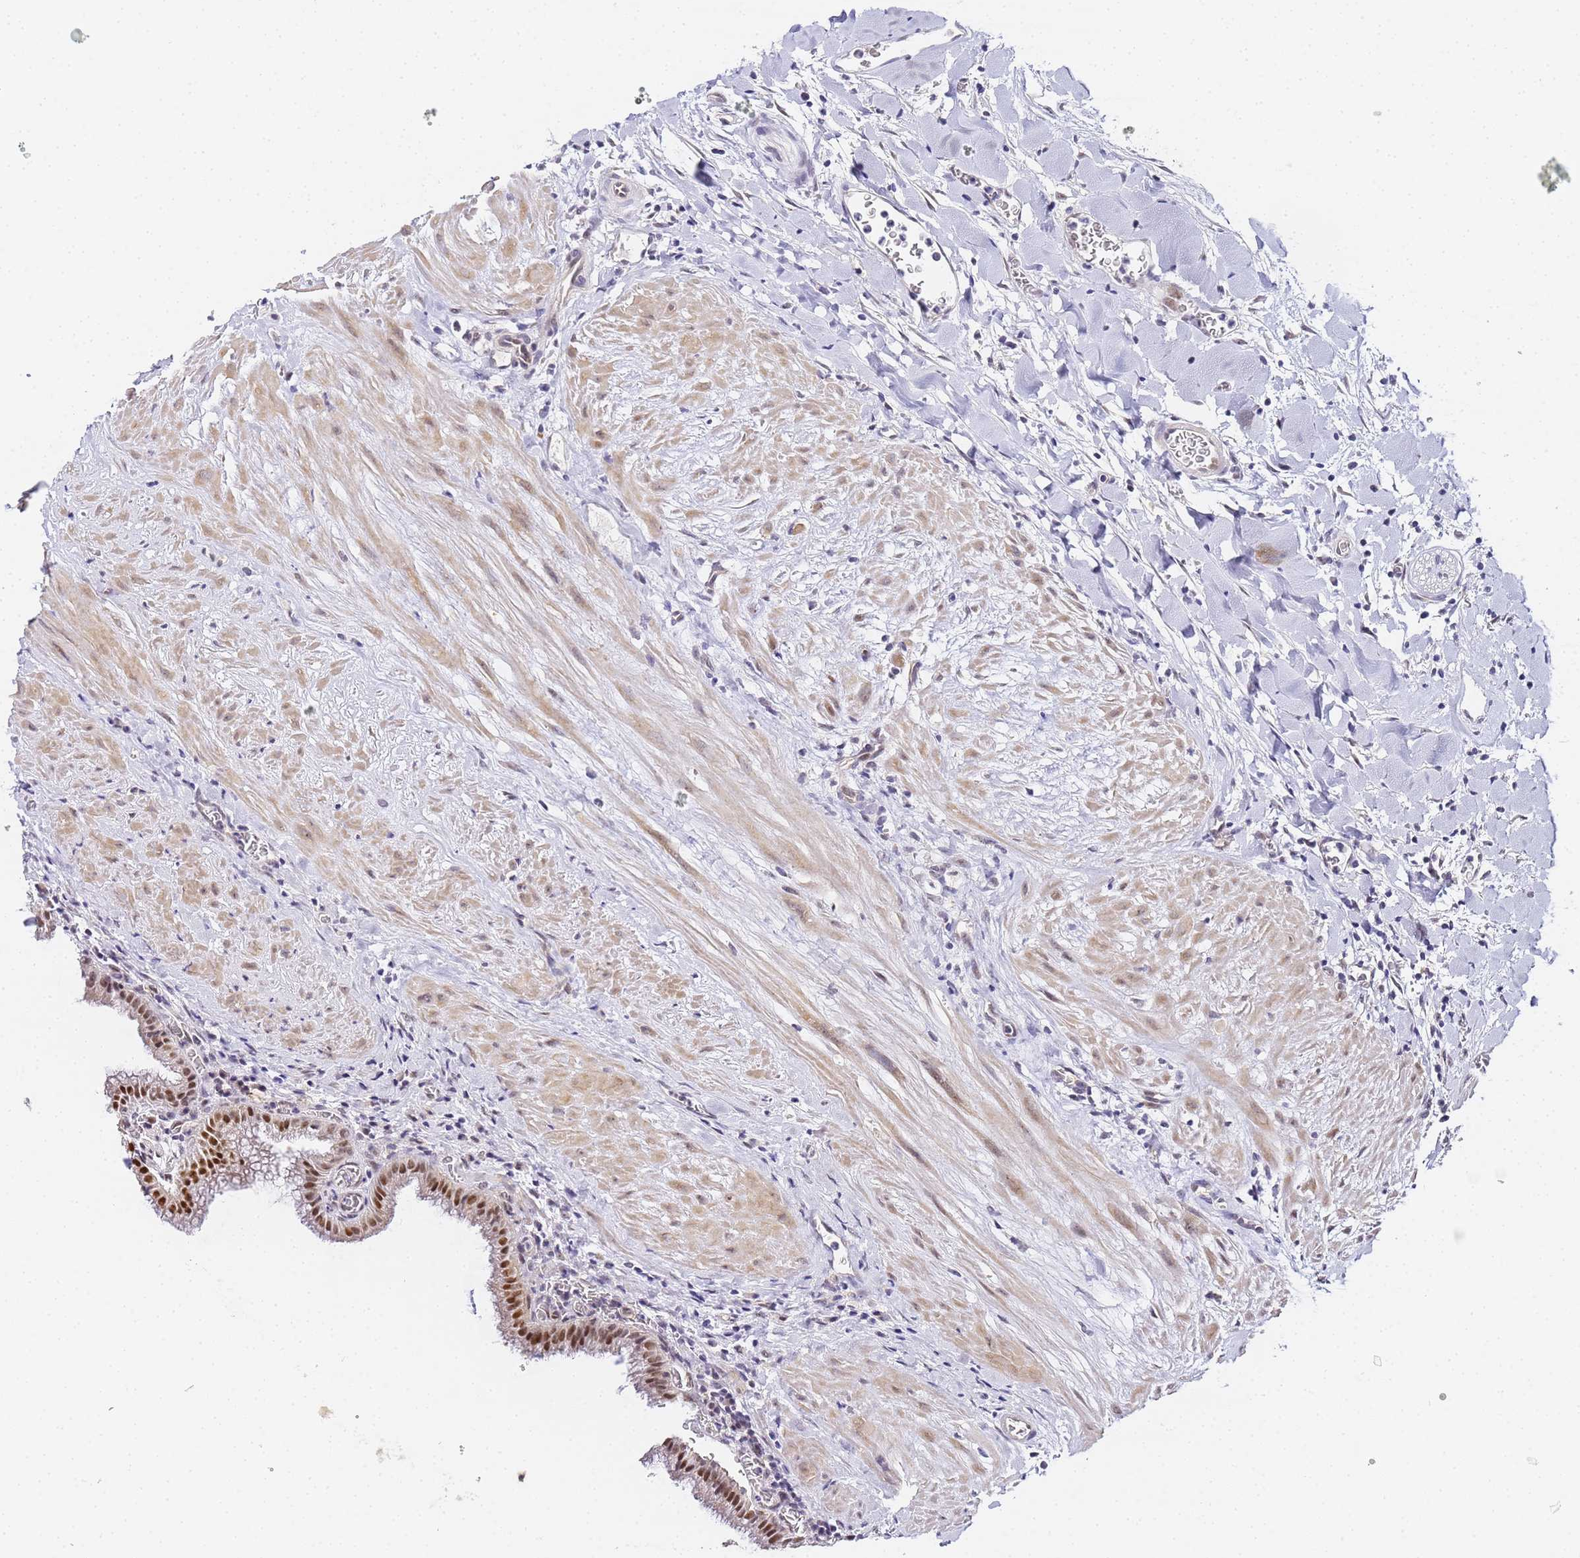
{"staining": {"intensity": "strong", "quantity": "<25%", "location": "nuclear"}, "tissue": "gallbladder", "cell_type": "Glandular cells", "image_type": "normal", "snomed": [{"axis": "morphology", "description": "Normal tissue, NOS"}, {"axis": "topography", "description": "Gallbladder"}], "caption": "Immunohistochemistry (IHC) histopathology image of normal gallbladder stained for a protein (brown), which reveals medium levels of strong nuclear expression in about <25% of glandular cells.", "gene": "LSM3", "patient": {"sex": "male", "age": 78}}